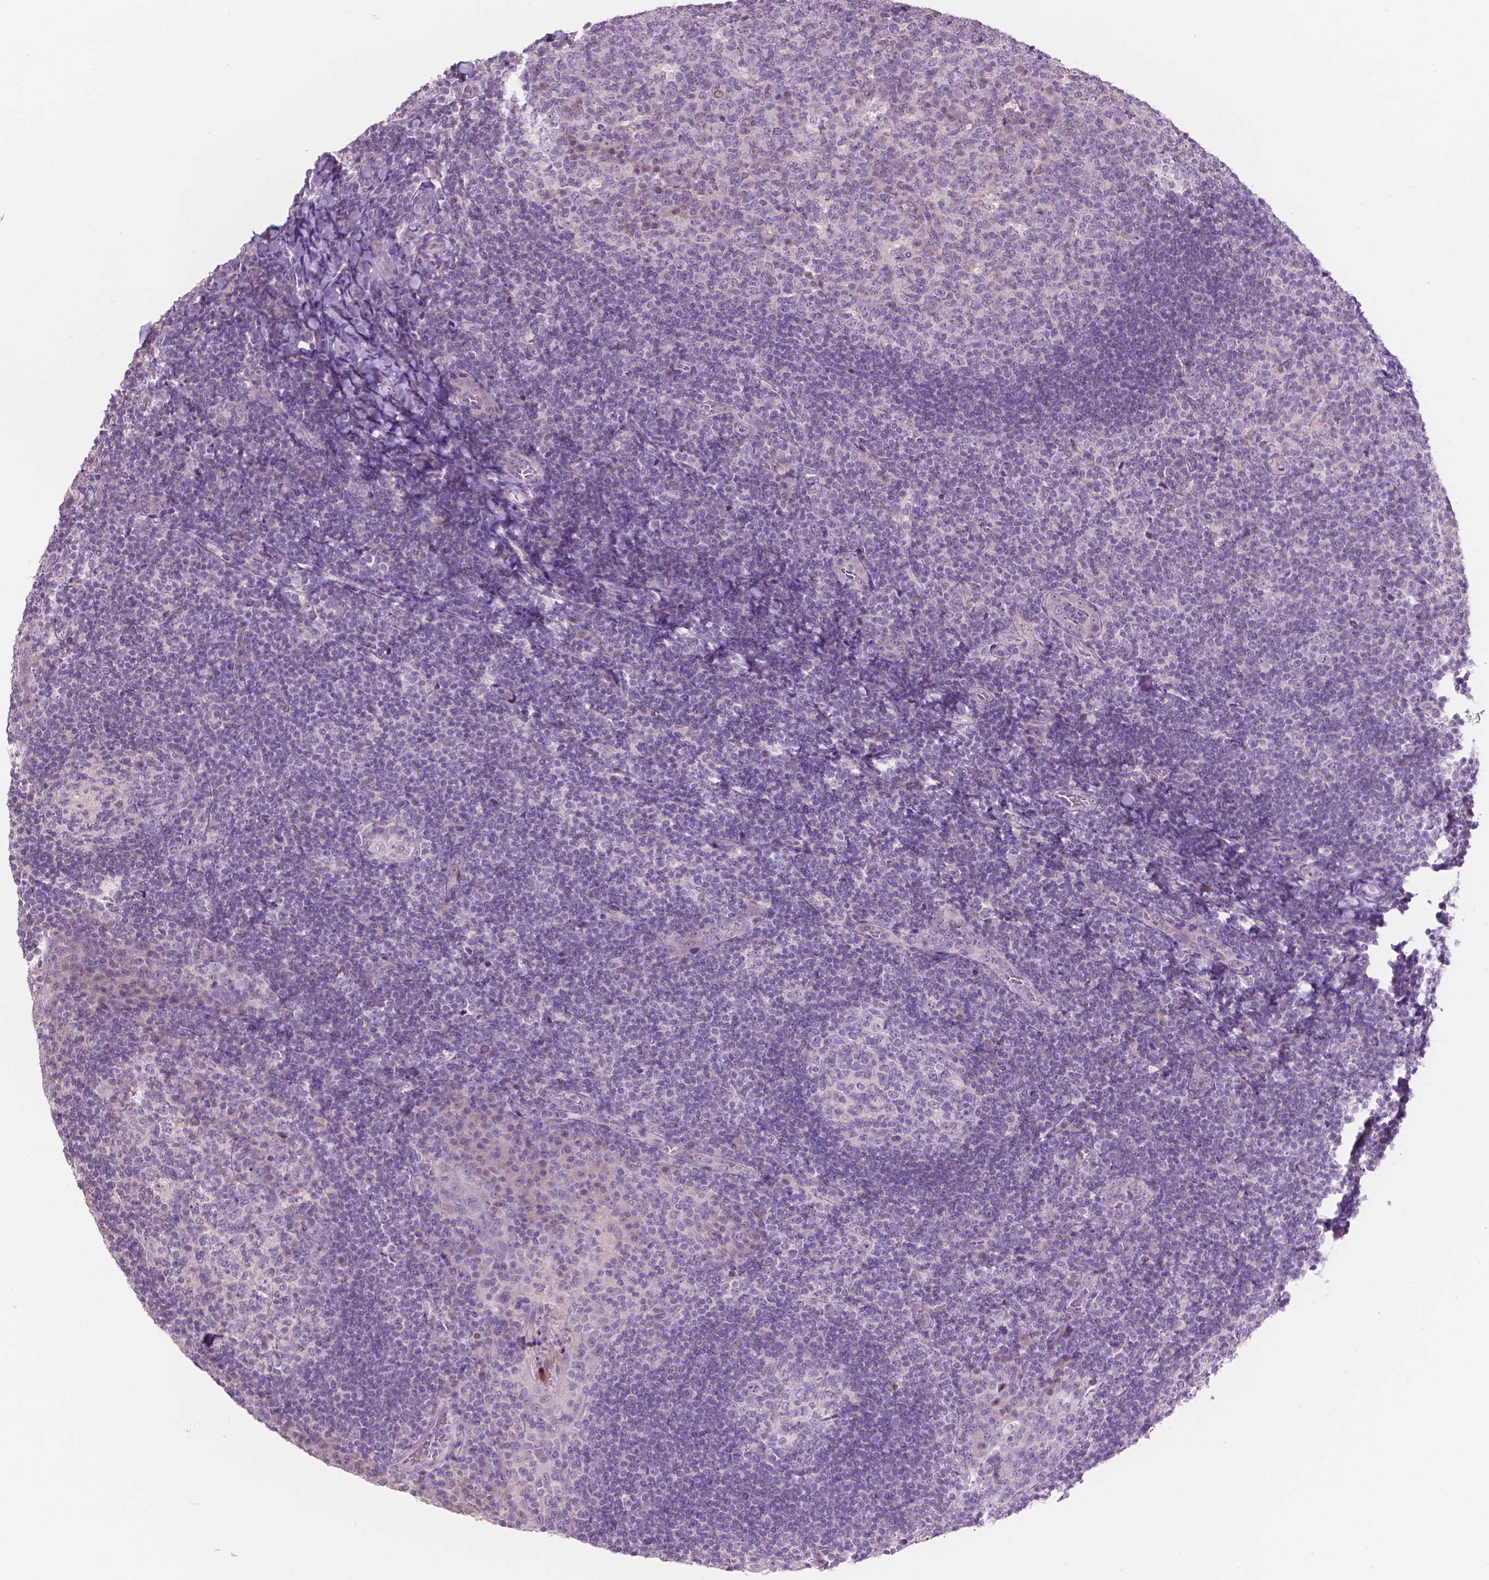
{"staining": {"intensity": "negative", "quantity": "none", "location": "none"}, "tissue": "tonsil", "cell_type": "Germinal center cells", "image_type": "normal", "snomed": [{"axis": "morphology", "description": "Normal tissue, NOS"}, {"axis": "topography", "description": "Tonsil"}], "caption": "High power microscopy photomicrograph of an immunohistochemistry micrograph of normal tonsil, revealing no significant expression in germinal center cells. (Stains: DAB immunohistochemistry (IHC) with hematoxylin counter stain, Microscopy: brightfield microscopy at high magnification).", "gene": "TM6SF2", "patient": {"sex": "male", "age": 17}}